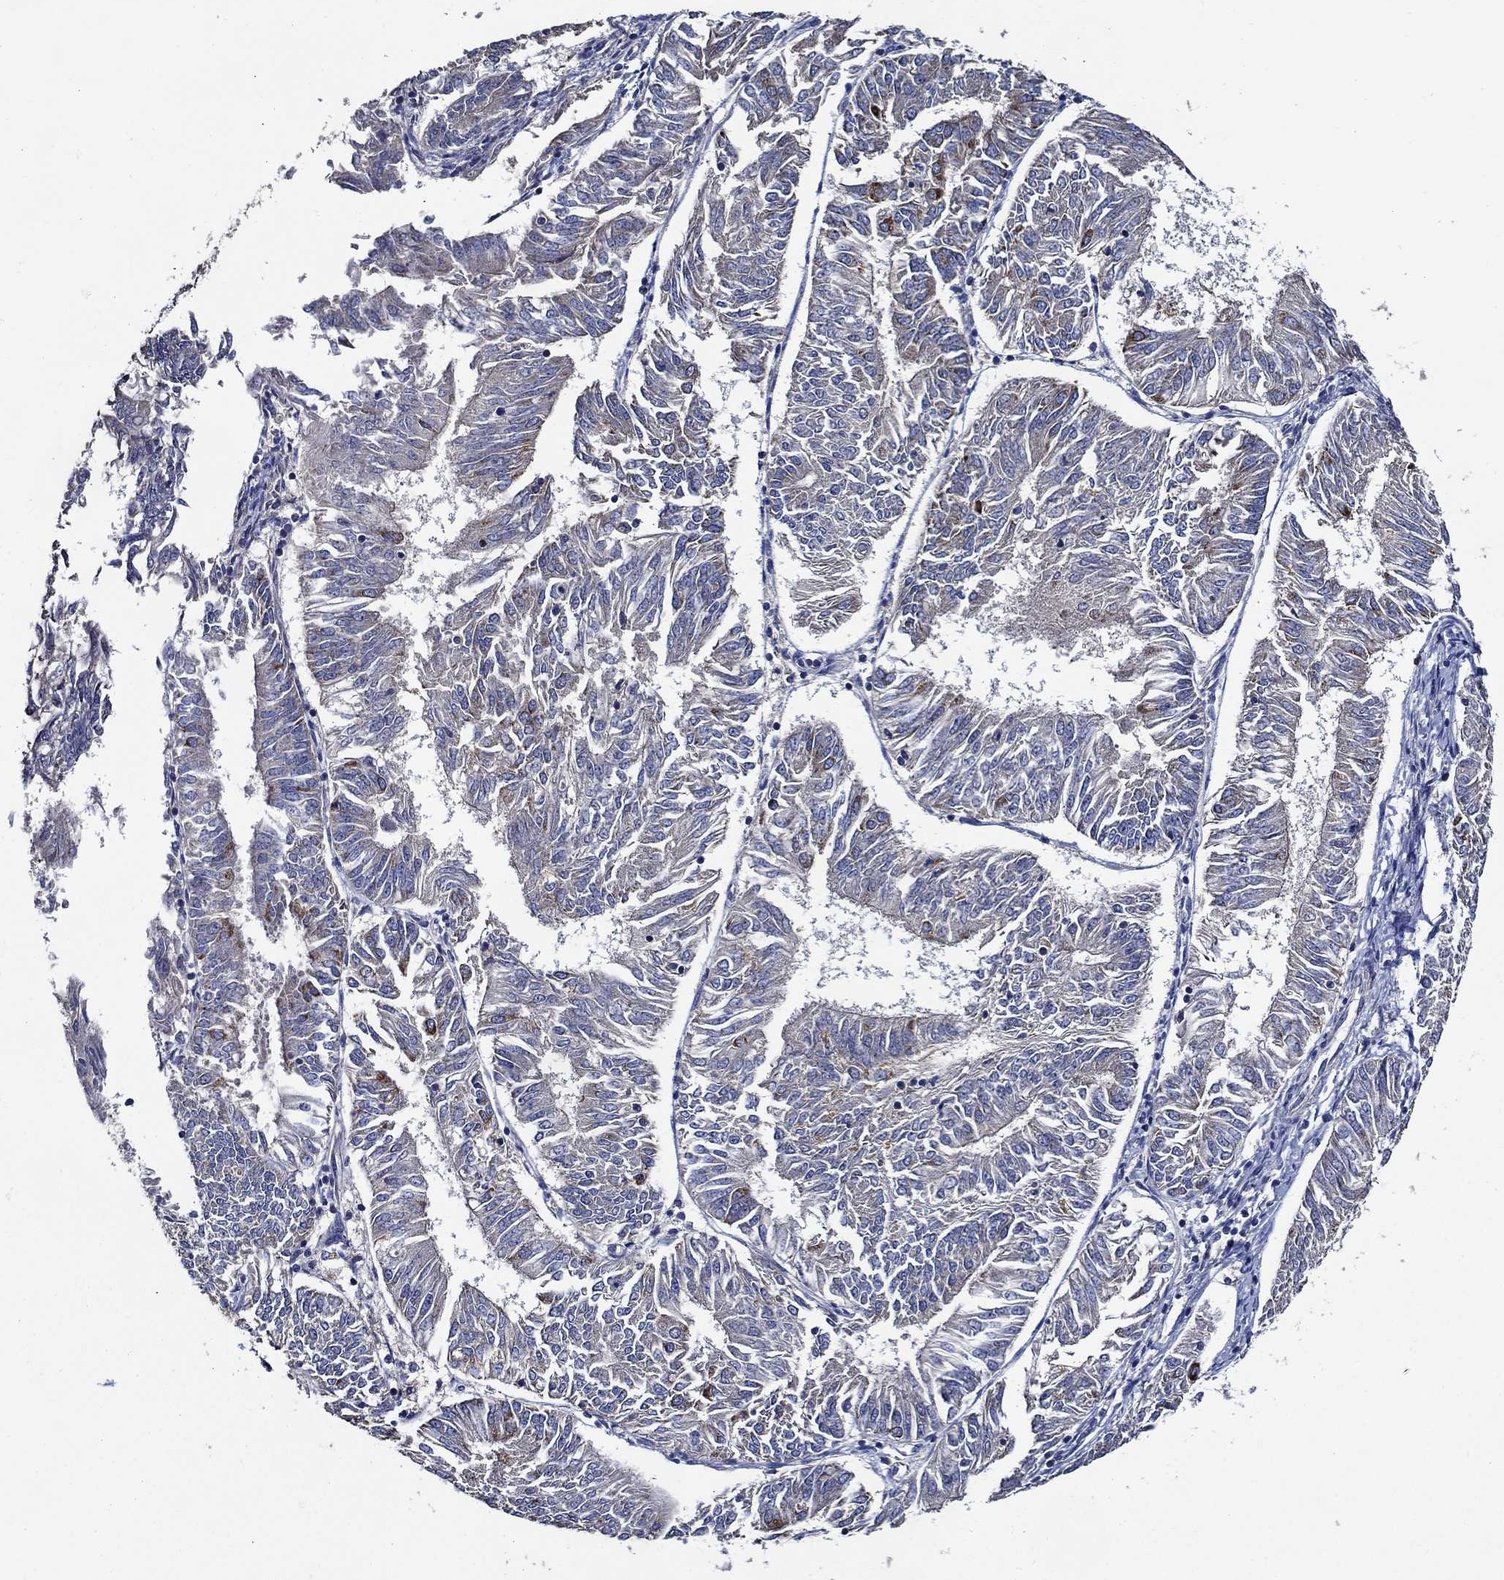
{"staining": {"intensity": "weak", "quantity": "25%-75%", "location": "cytoplasmic/membranous"}, "tissue": "endometrial cancer", "cell_type": "Tumor cells", "image_type": "cancer", "snomed": [{"axis": "morphology", "description": "Adenocarcinoma, NOS"}, {"axis": "topography", "description": "Endometrium"}], "caption": "A brown stain shows weak cytoplasmic/membranous positivity of a protein in adenocarcinoma (endometrial) tumor cells.", "gene": "WDR53", "patient": {"sex": "female", "age": 58}}